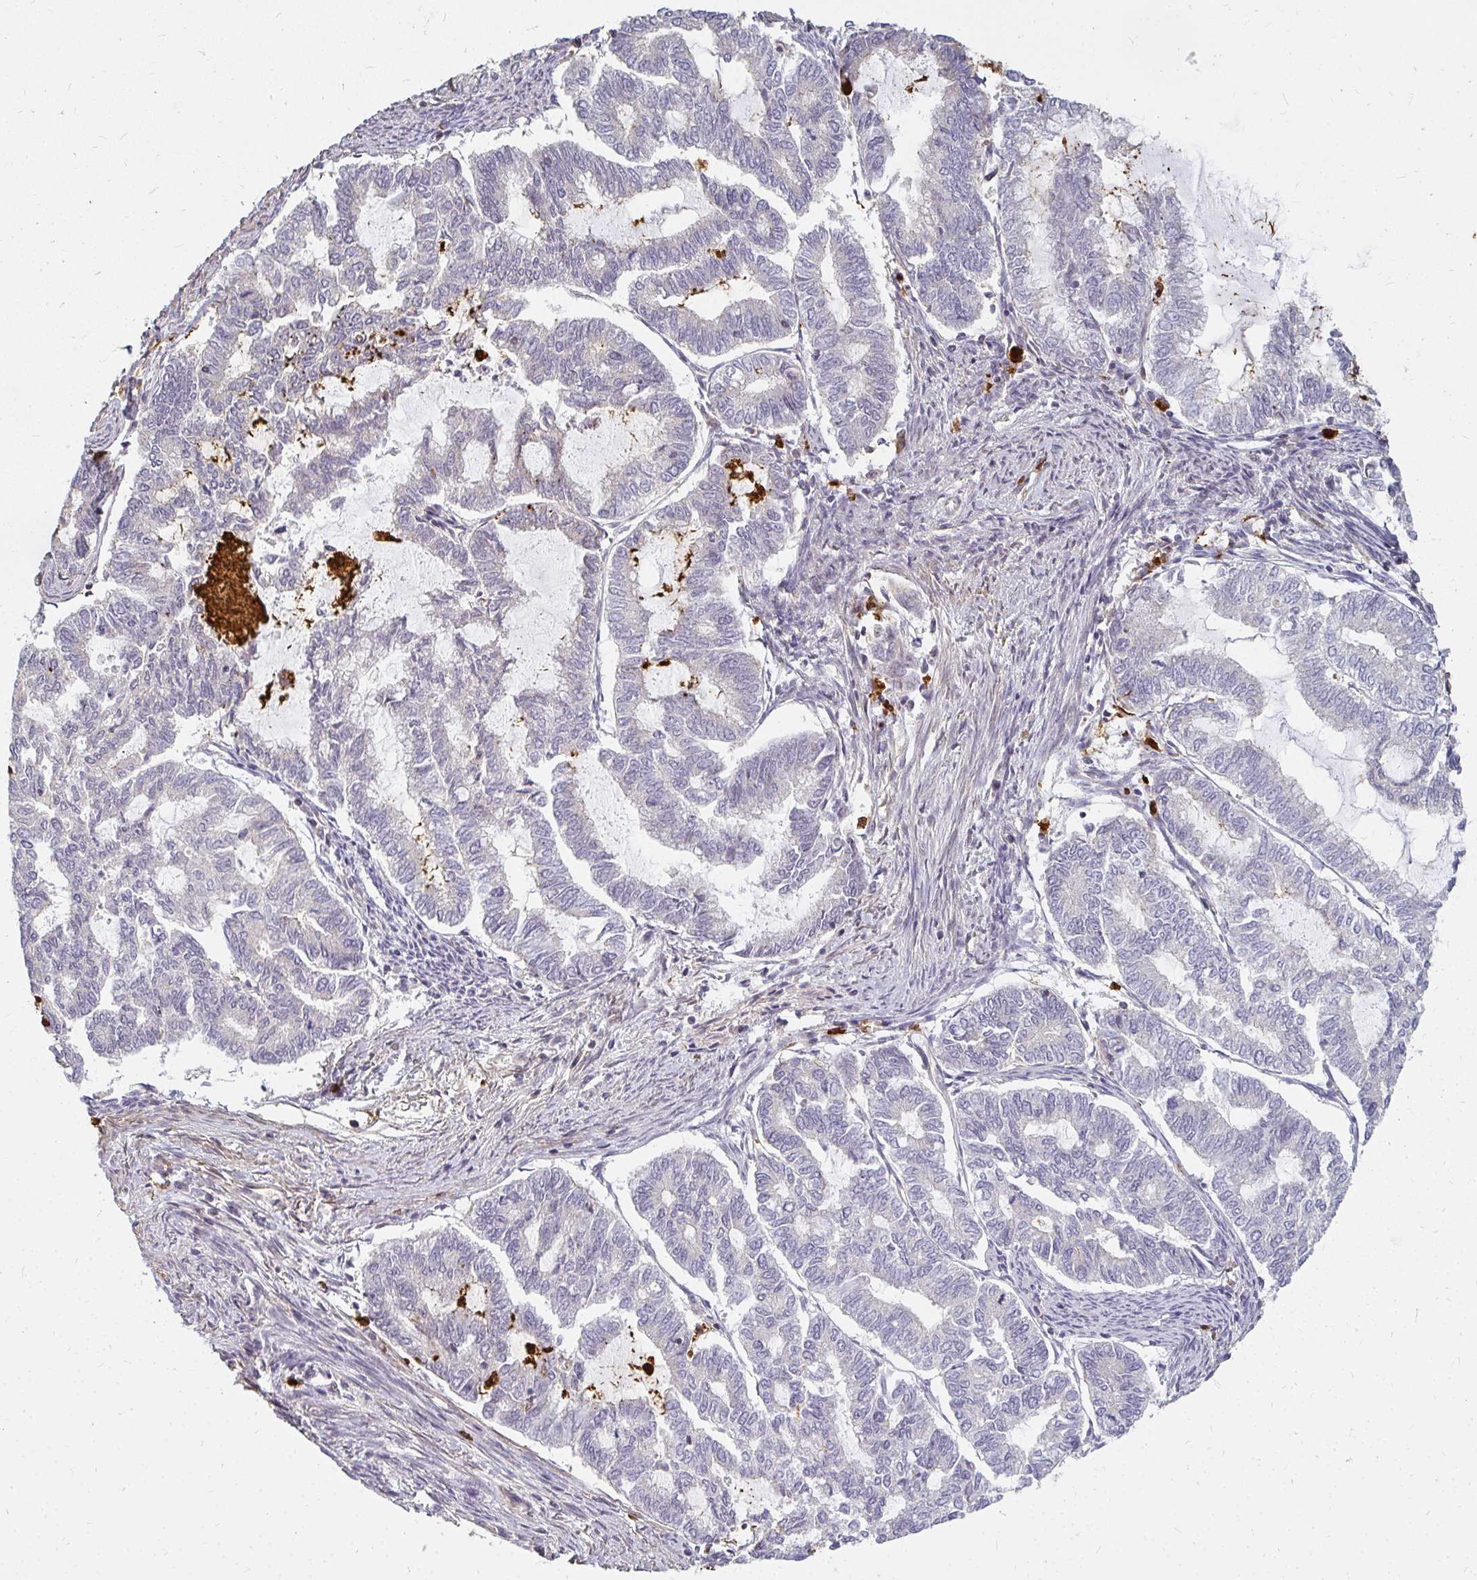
{"staining": {"intensity": "negative", "quantity": "none", "location": "none"}, "tissue": "endometrial cancer", "cell_type": "Tumor cells", "image_type": "cancer", "snomed": [{"axis": "morphology", "description": "Adenocarcinoma, NOS"}, {"axis": "topography", "description": "Endometrium"}], "caption": "Human endometrial cancer (adenocarcinoma) stained for a protein using IHC demonstrates no expression in tumor cells.", "gene": "CNTRL", "patient": {"sex": "female", "age": 79}}